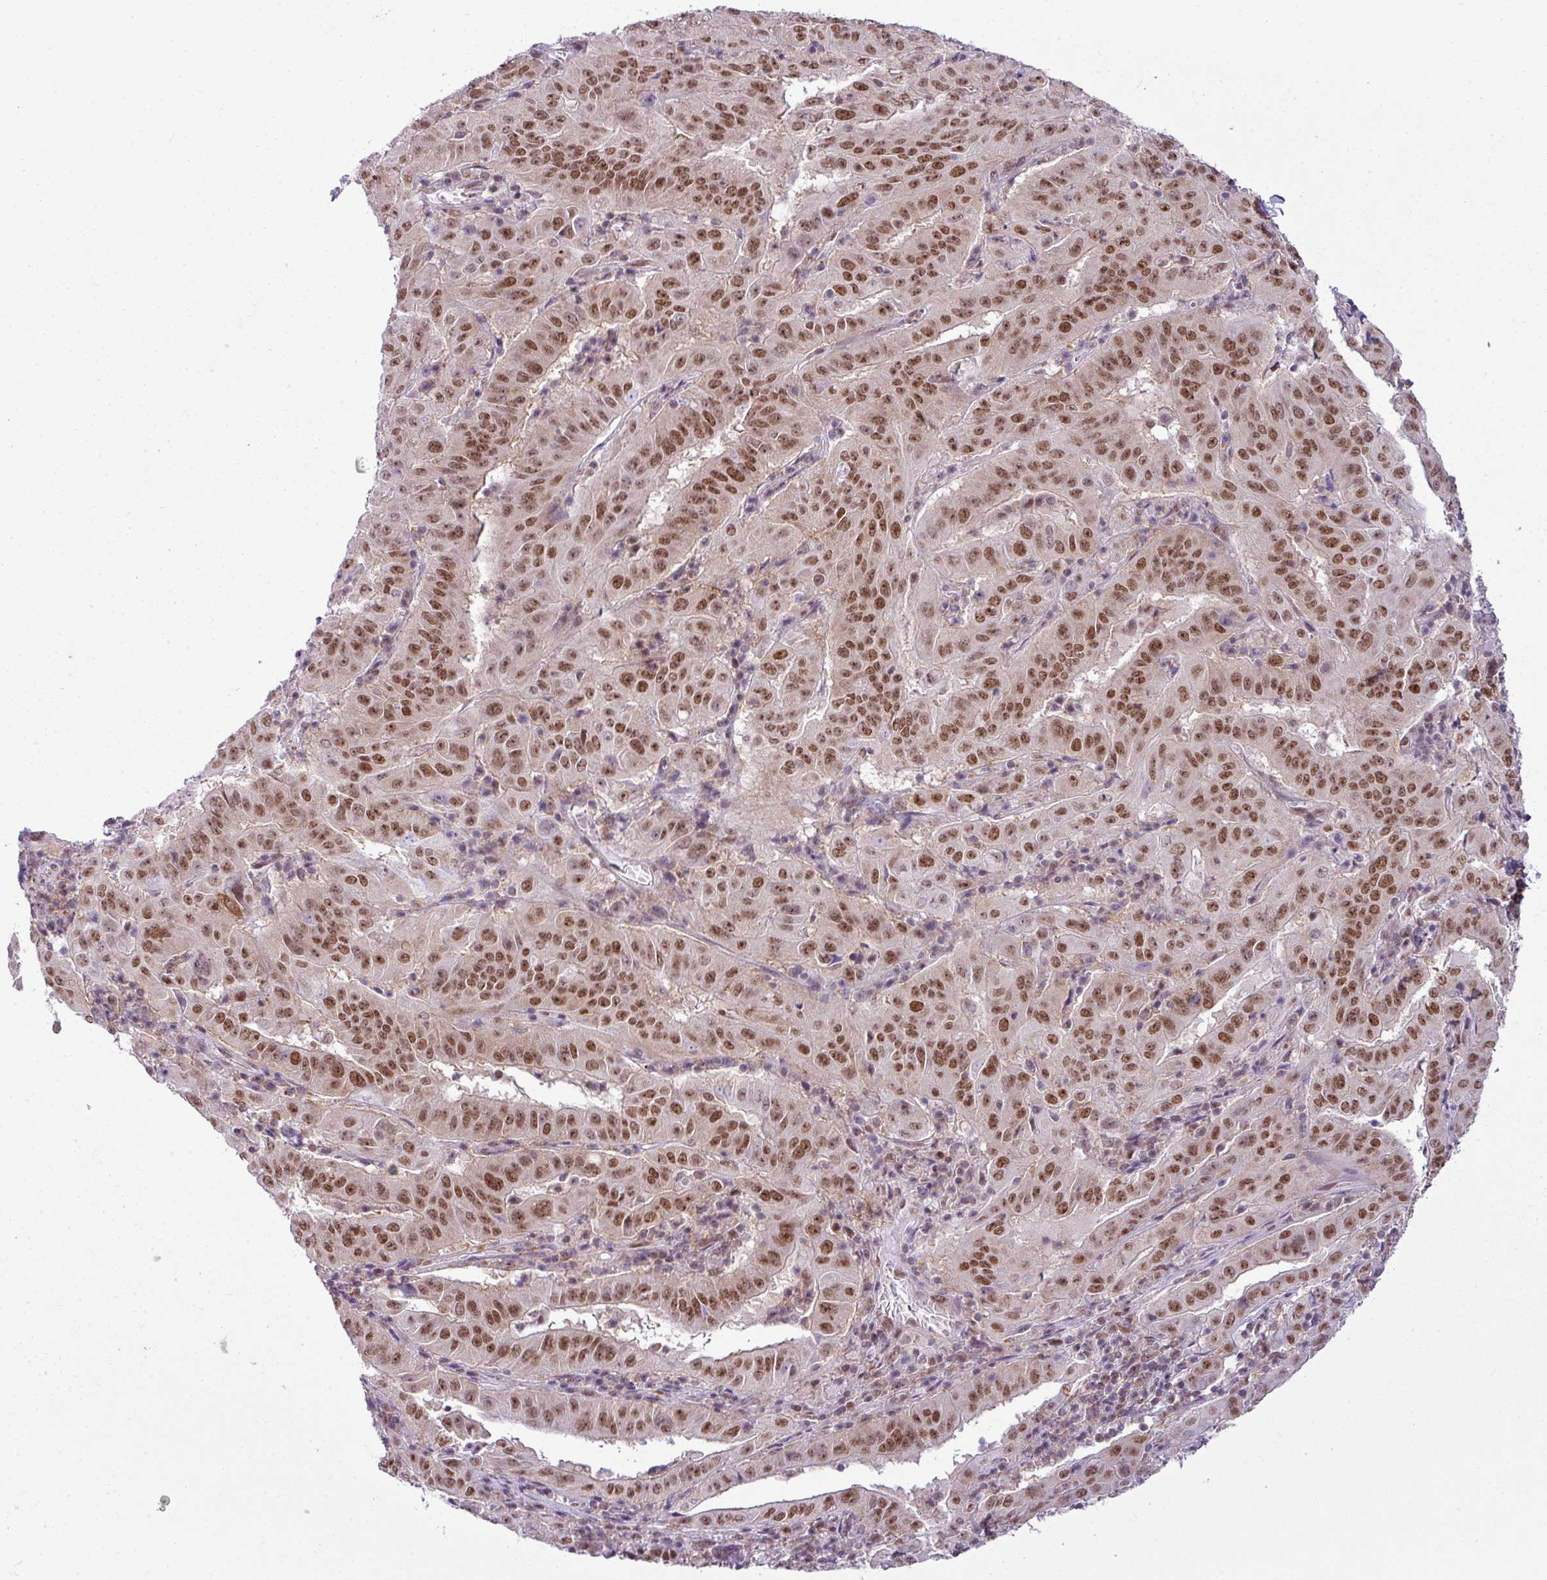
{"staining": {"intensity": "moderate", "quantity": ">75%", "location": "nuclear"}, "tissue": "pancreatic cancer", "cell_type": "Tumor cells", "image_type": "cancer", "snomed": [{"axis": "morphology", "description": "Adenocarcinoma, NOS"}, {"axis": "topography", "description": "Pancreas"}], "caption": "This is a histology image of IHC staining of adenocarcinoma (pancreatic), which shows moderate expression in the nuclear of tumor cells.", "gene": "ARL6IP4", "patient": {"sex": "male", "age": 63}}